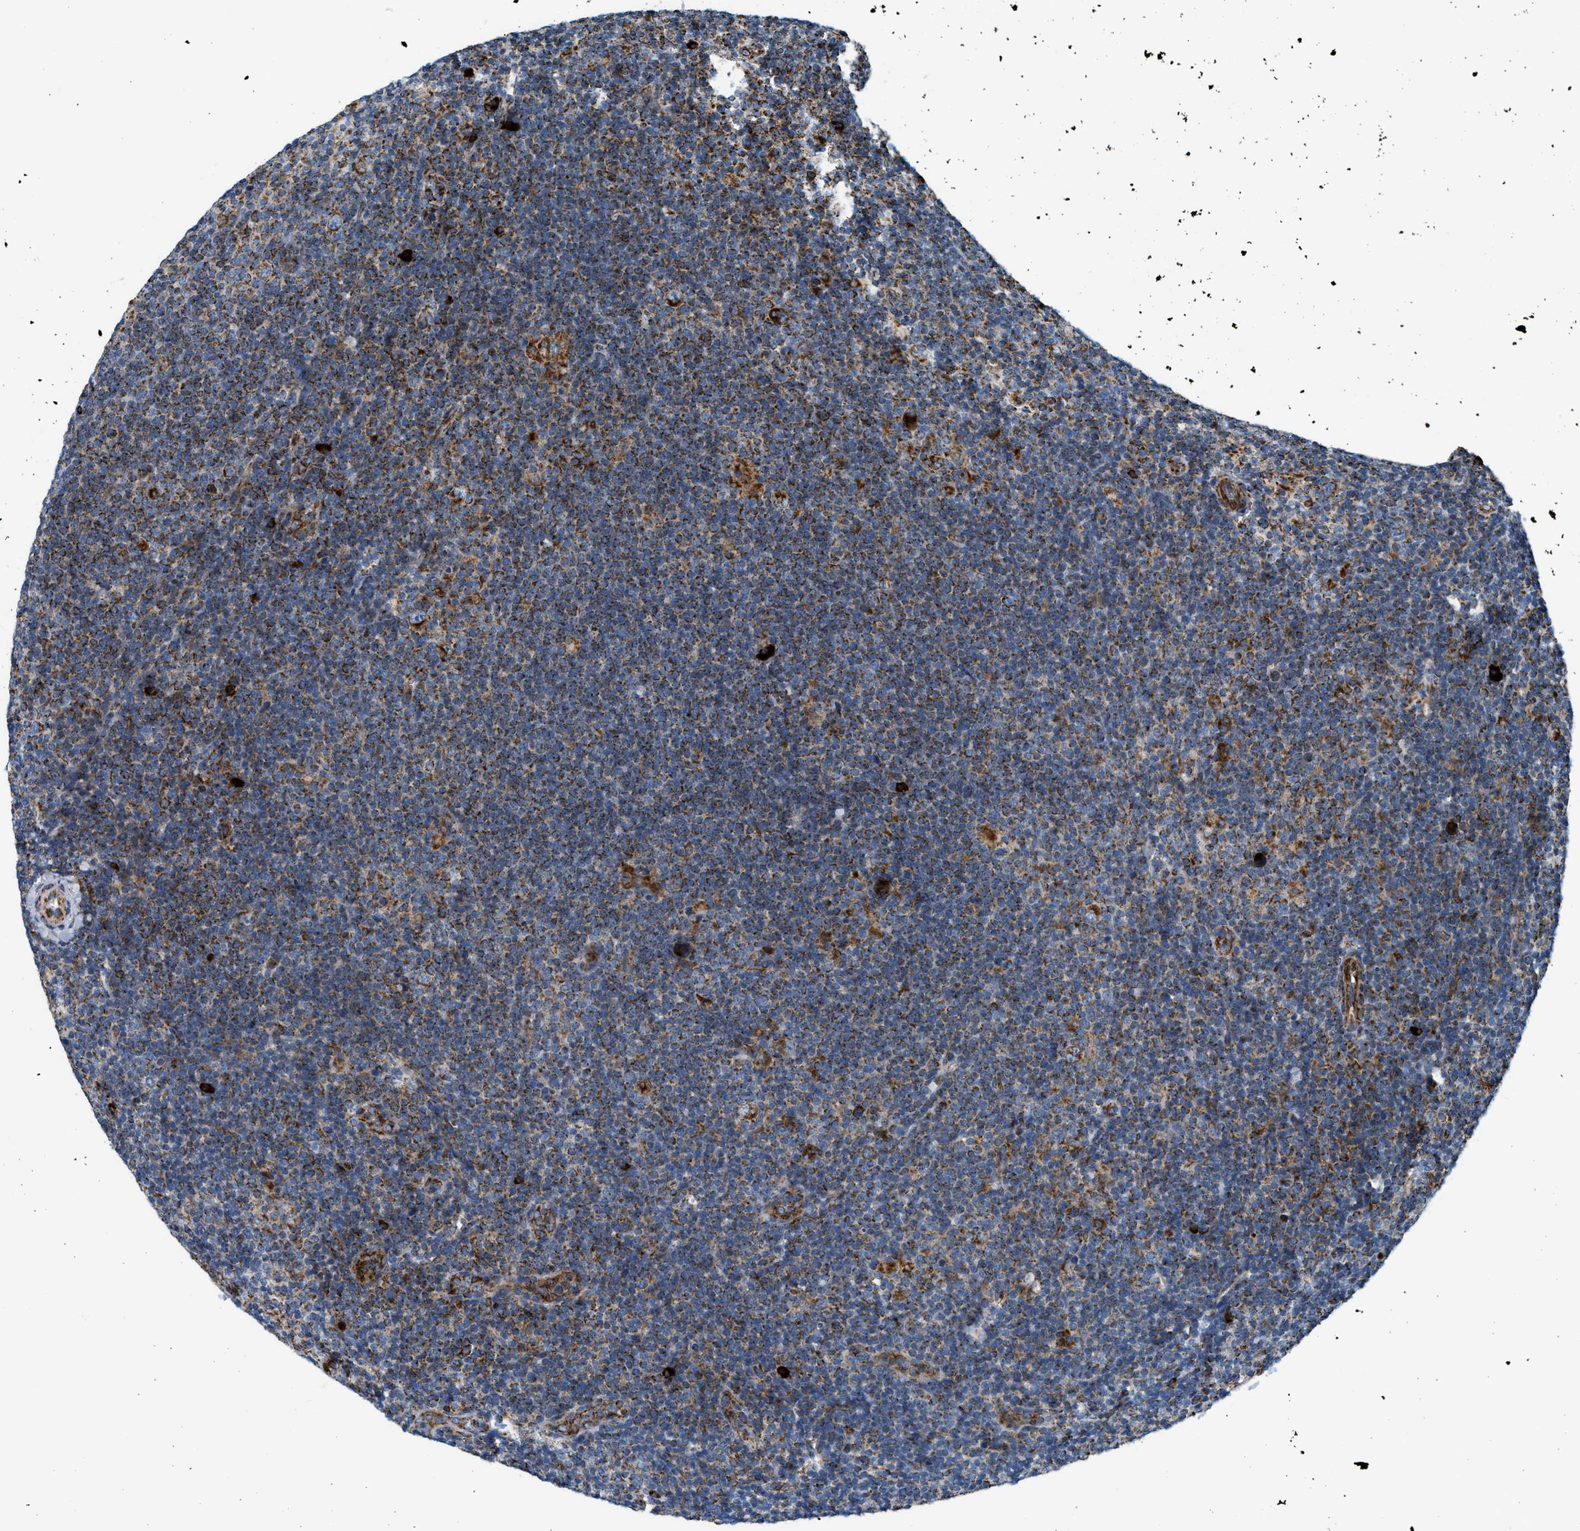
{"staining": {"intensity": "strong", "quantity": ">75%", "location": "cytoplasmic/membranous"}, "tissue": "lymphoma", "cell_type": "Tumor cells", "image_type": "cancer", "snomed": [{"axis": "morphology", "description": "Hodgkin's disease, NOS"}, {"axis": "topography", "description": "Lymph node"}], "caption": "A high-resolution micrograph shows immunohistochemistry staining of Hodgkin's disease, which demonstrates strong cytoplasmic/membranous staining in about >75% of tumor cells. (Brightfield microscopy of DAB IHC at high magnification).", "gene": "KCNMB3", "patient": {"sex": "female", "age": 57}}